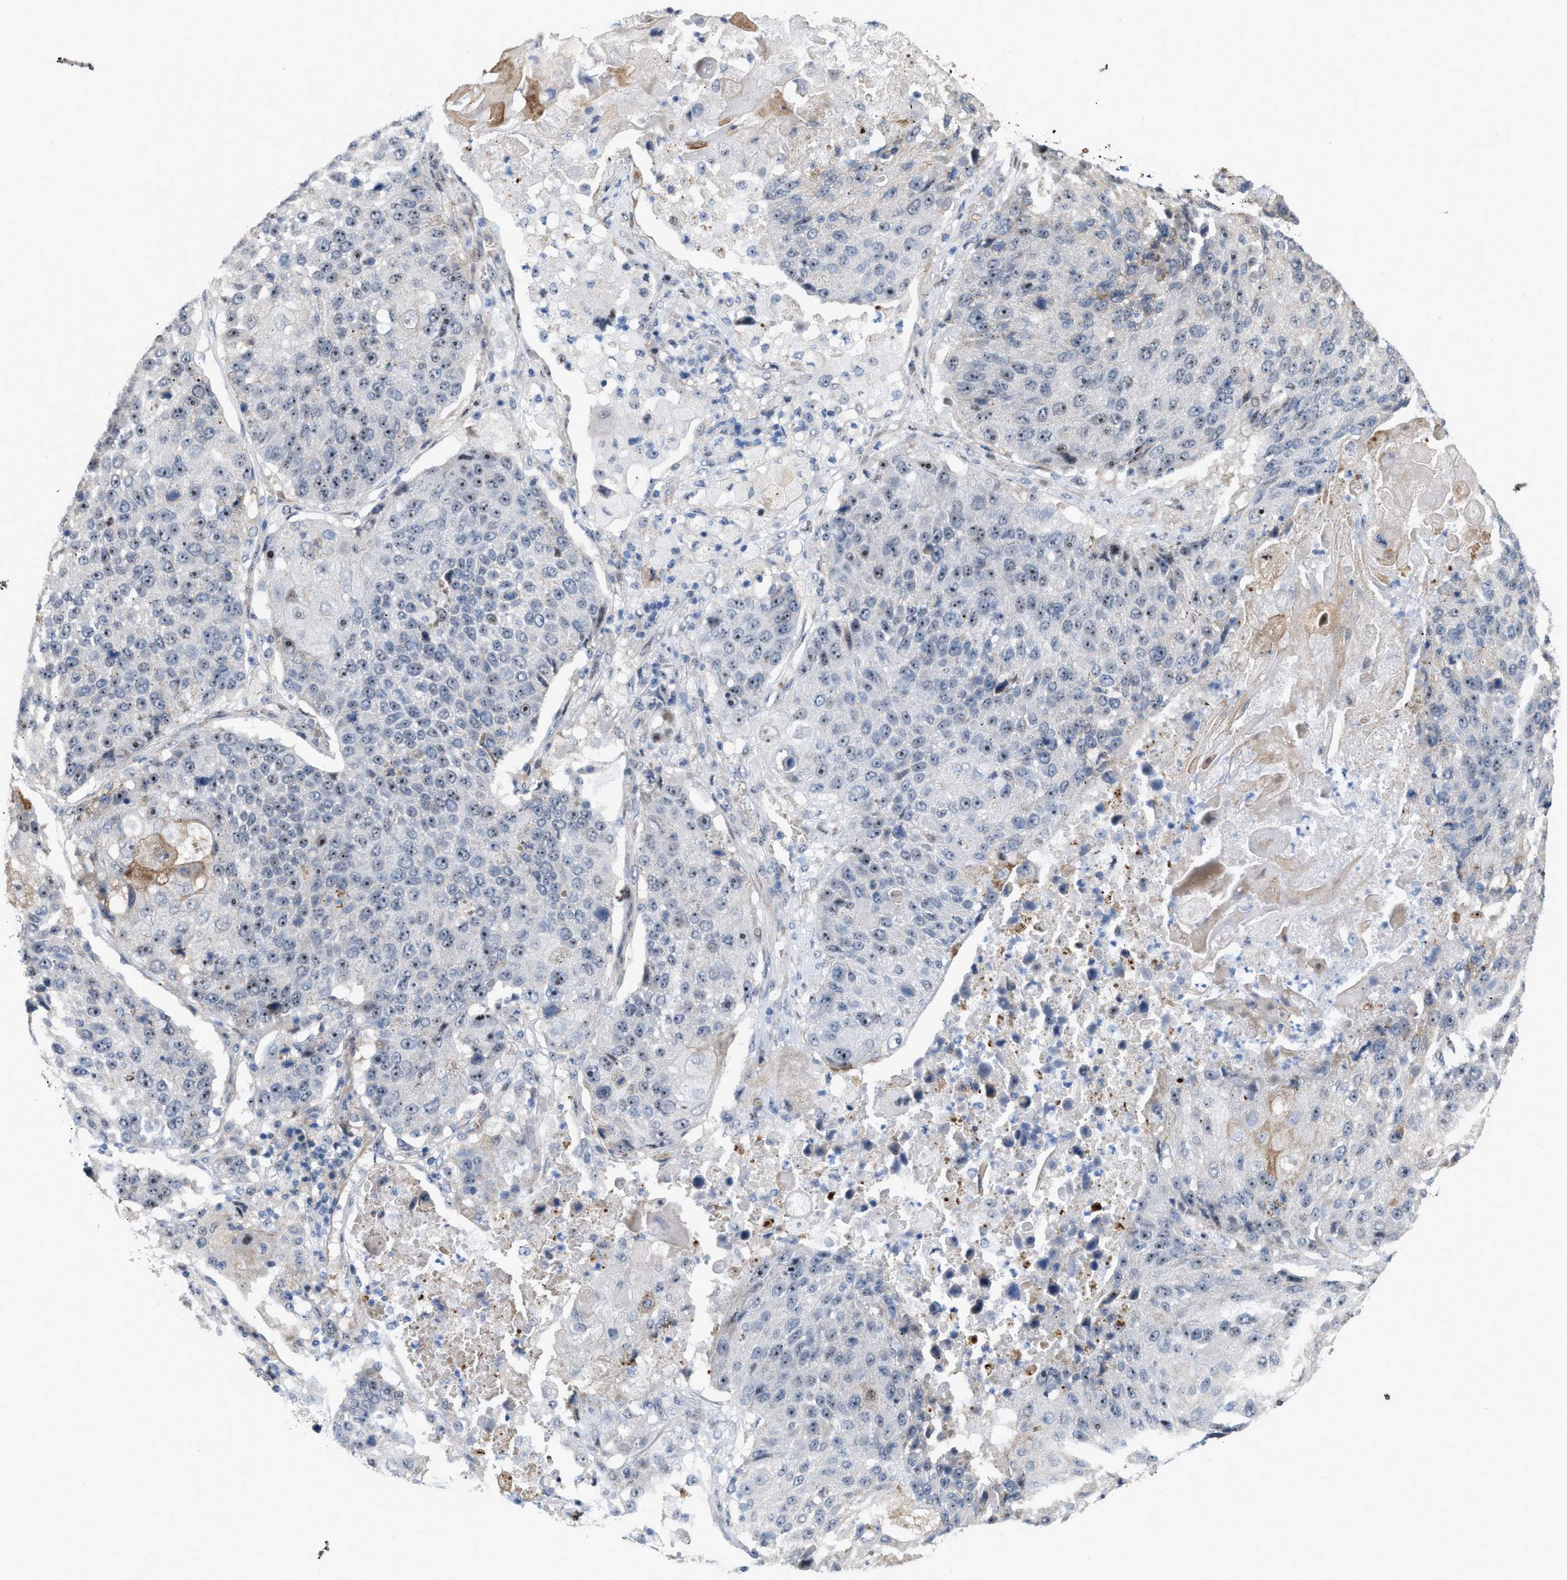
{"staining": {"intensity": "moderate", "quantity": ">75%", "location": "nuclear"}, "tissue": "lung cancer", "cell_type": "Tumor cells", "image_type": "cancer", "snomed": [{"axis": "morphology", "description": "Squamous cell carcinoma, NOS"}, {"axis": "topography", "description": "Lung"}], "caption": "Tumor cells display medium levels of moderate nuclear expression in about >75% of cells in lung cancer (squamous cell carcinoma). The protein is shown in brown color, while the nuclei are stained blue.", "gene": "POLR1F", "patient": {"sex": "male", "age": 61}}